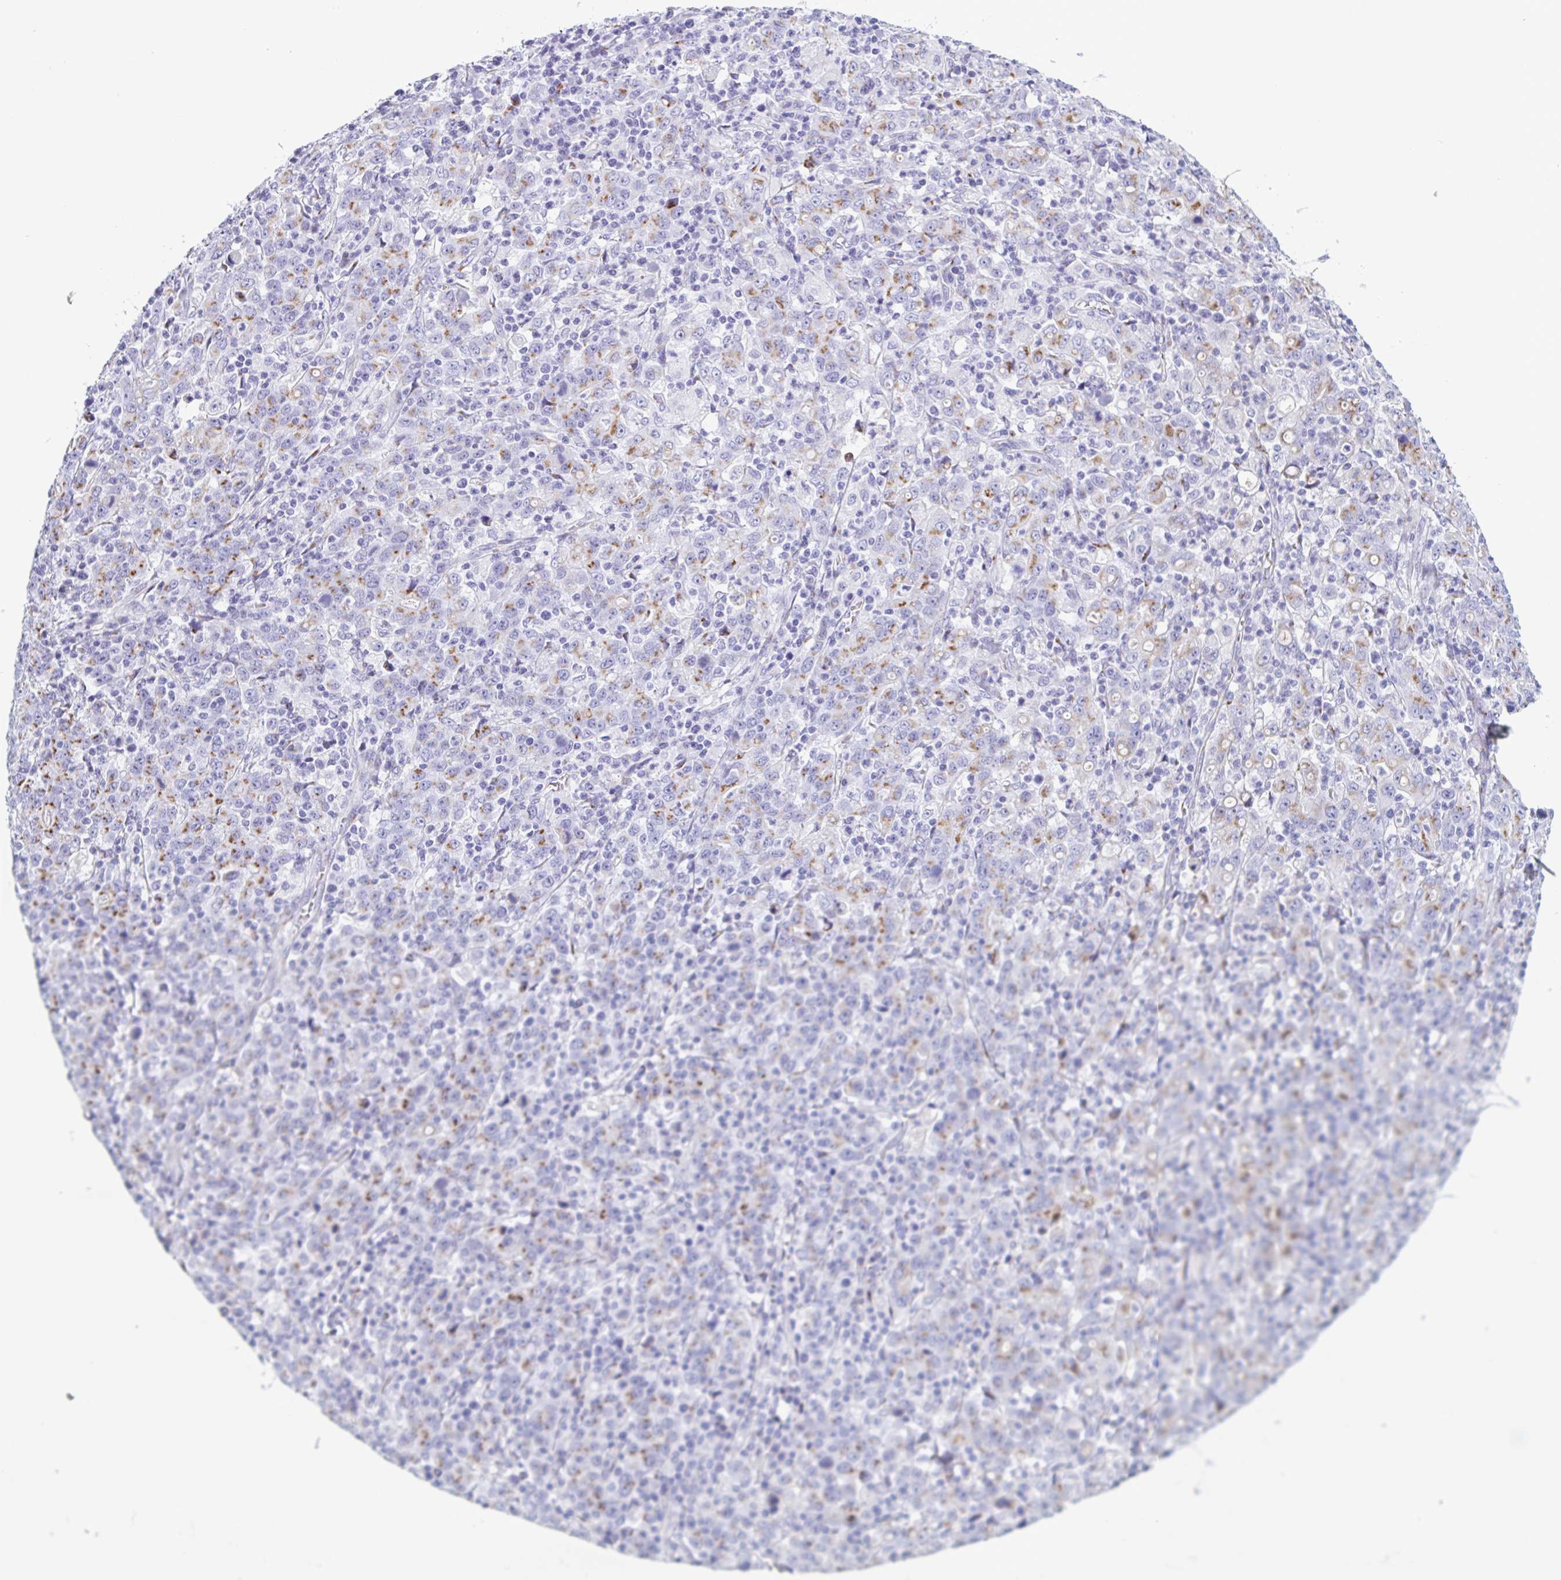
{"staining": {"intensity": "moderate", "quantity": "25%-75%", "location": "cytoplasmic/membranous"}, "tissue": "stomach cancer", "cell_type": "Tumor cells", "image_type": "cancer", "snomed": [{"axis": "morphology", "description": "Adenocarcinoma, NOS"}, {"axis": "topography", "description": "Stomach, upper"}], "caption": "High-magnification brightfield microscopy of adenocarcinoma (stomach) stained with DAB (3,3'-diaminobenzidine) (brown) and counterstained with hematoxylin (blue). tumor cells exhibit moderate cytoplasmic/membranous expression is seen in about25%-75% of cells.", "gene": "LDLRAD1", "patient": {"sex": "male", "age": 69}}